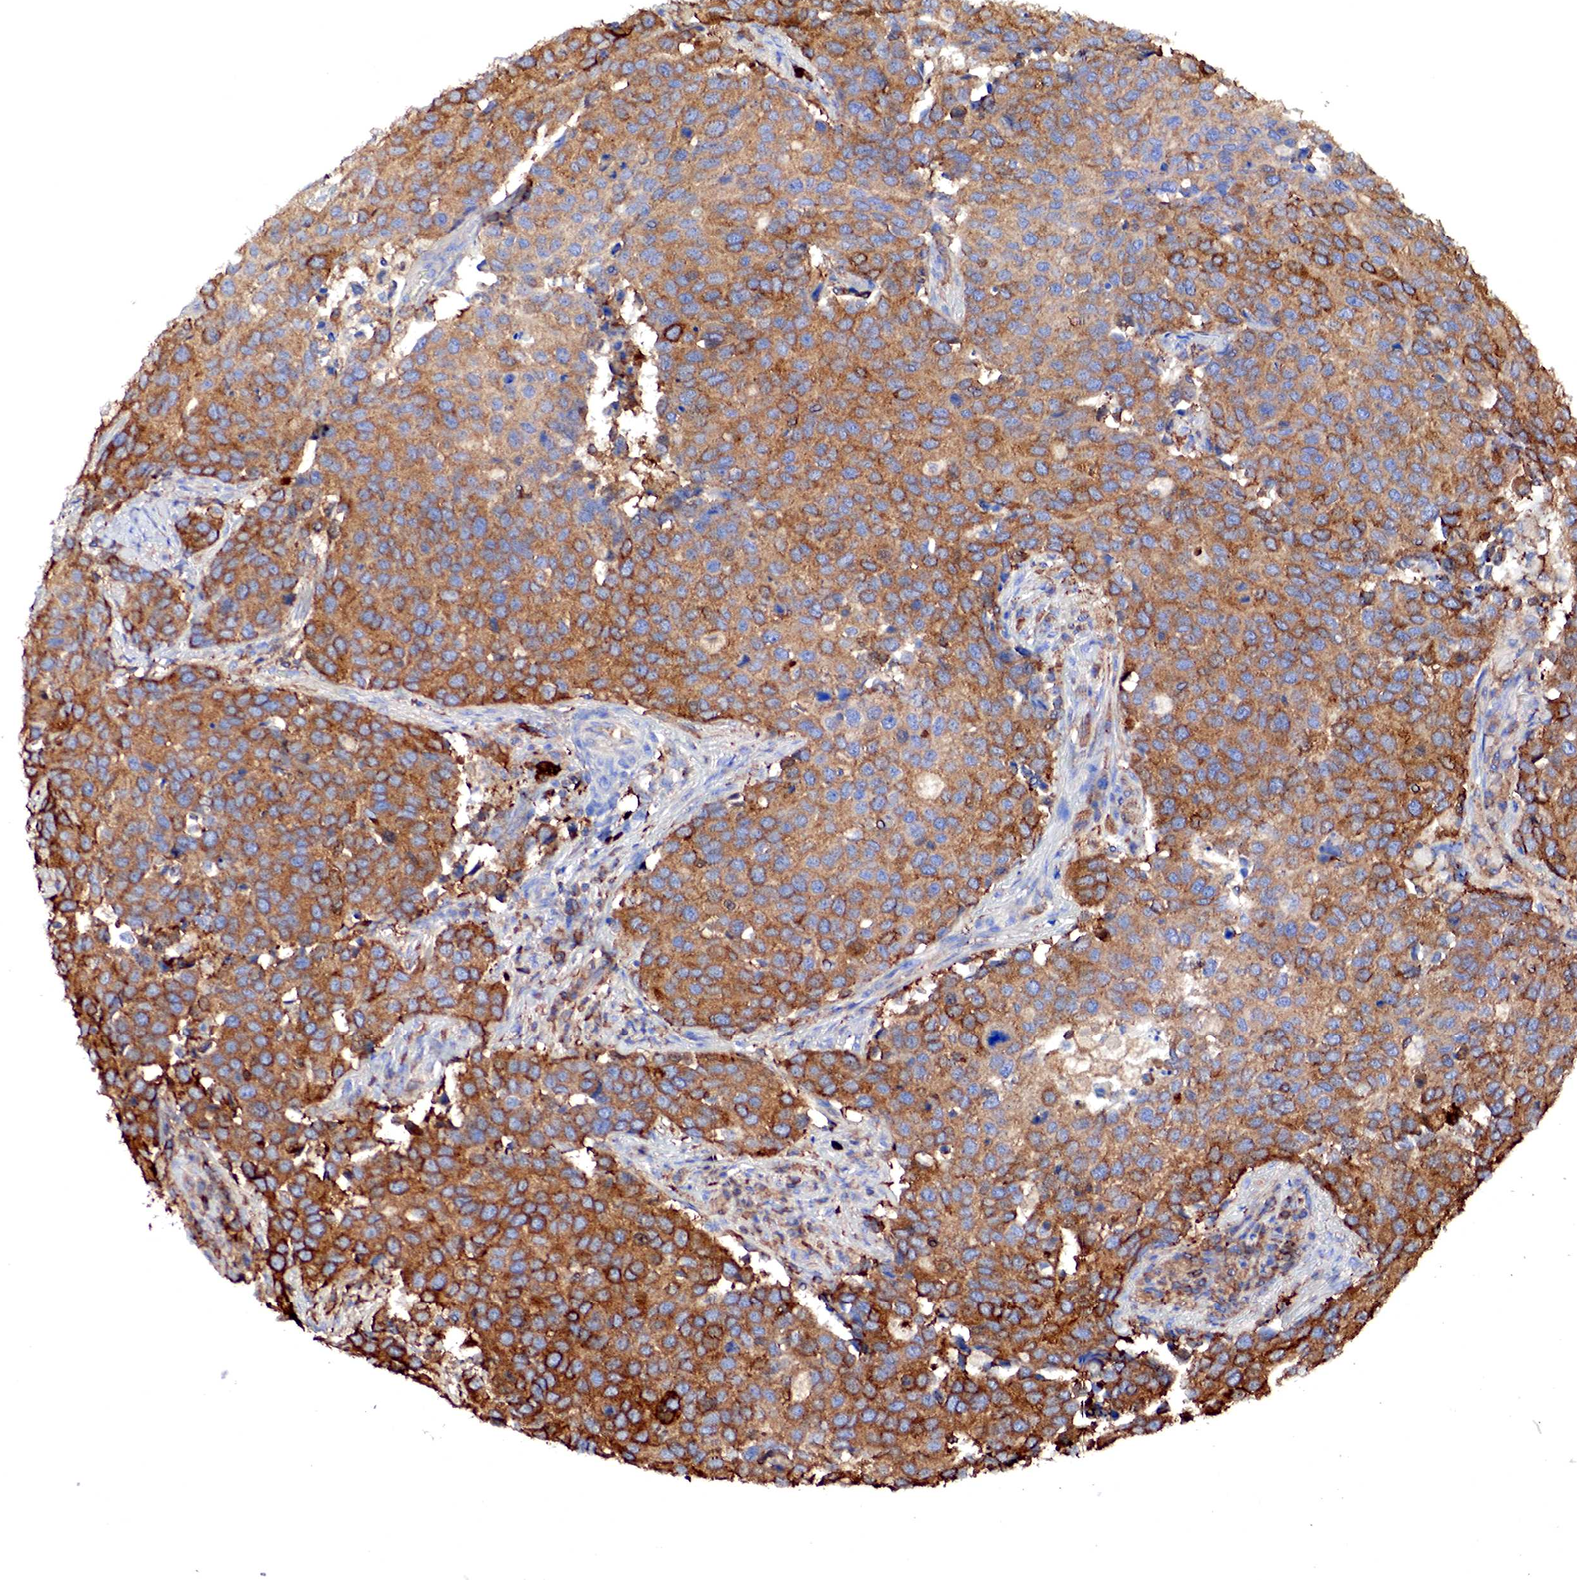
{"staining": {"intensity": "moderate", "quantity": ">75%", "location": "cytoplasmic/membranous"}, "tissue": "cervical cancer", "cell_type": "Tumor cells", "image_type": "cancer", "snomed": [{"axis": "morphology", "description": "Squamous cell carcinoma, NOS"}, {"axis": "topography", "description": "Cervix"}], "caption": "Protein expression analysis of squamous cell carcinoma (cervical) demonstrates moderate cytoplasmic/membranous staining in about >75% of tumor cells.", "gene": "G6PD", "patient": {"sex": "female", "age": 54}}